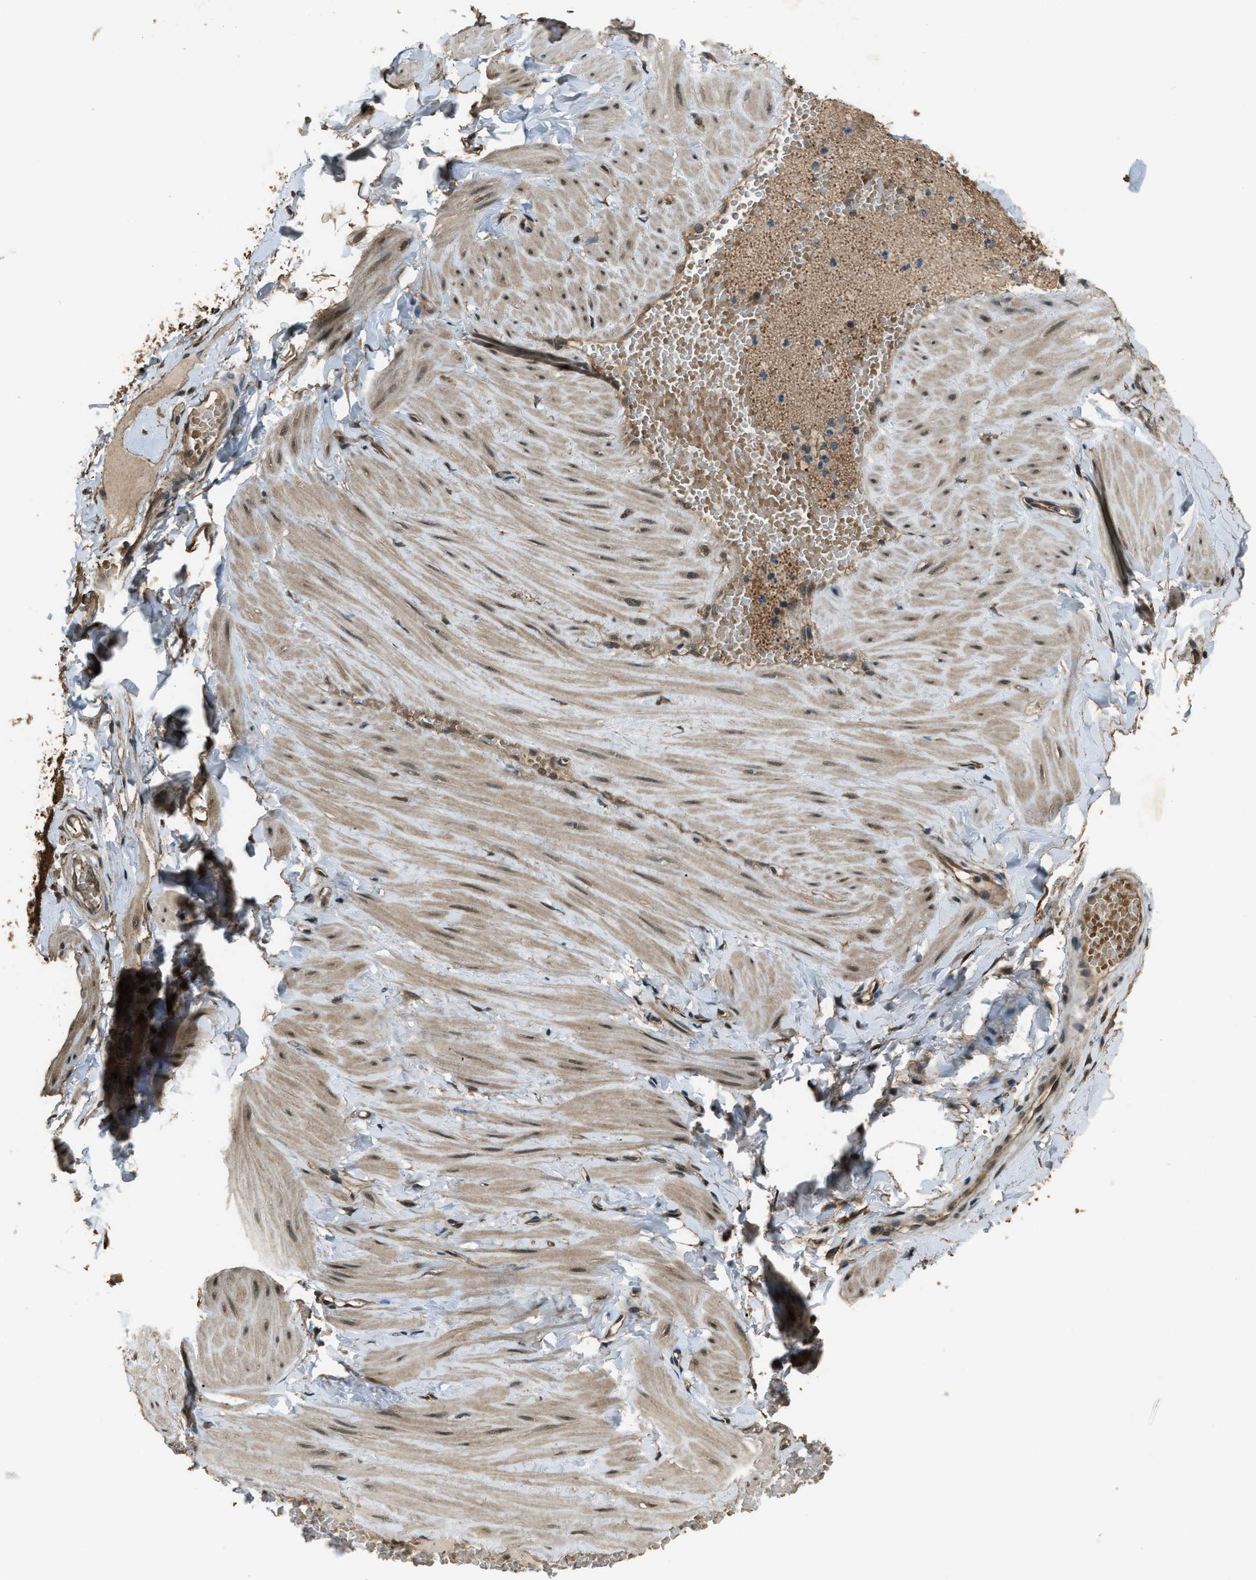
{"staining": {"intensity": "moderate", "quantity": ">75%", "location": "cytoplasmic/membranous"}, "tissue": "adipose tissue", "cell_type": "Adipocytes", "image_type": "normal", "snomed": [{"axis": "morphology", "description": "Normal tissue, NOS"}, {"axis": "topography", "description": "Adipose tissue"}, {"axis": "topography", "description": "Vascular tissue"}, {"axis": "topography", "description": "Peripheral nerve tissue"}], "caption": "Protein analysis of normal adipose tissue demonstrates moderate cytoplasmic/membranous expression in about >75% of adipocytes.", "gene": "NUDCD3", "patient": {"sex": "male", "age": 25}}